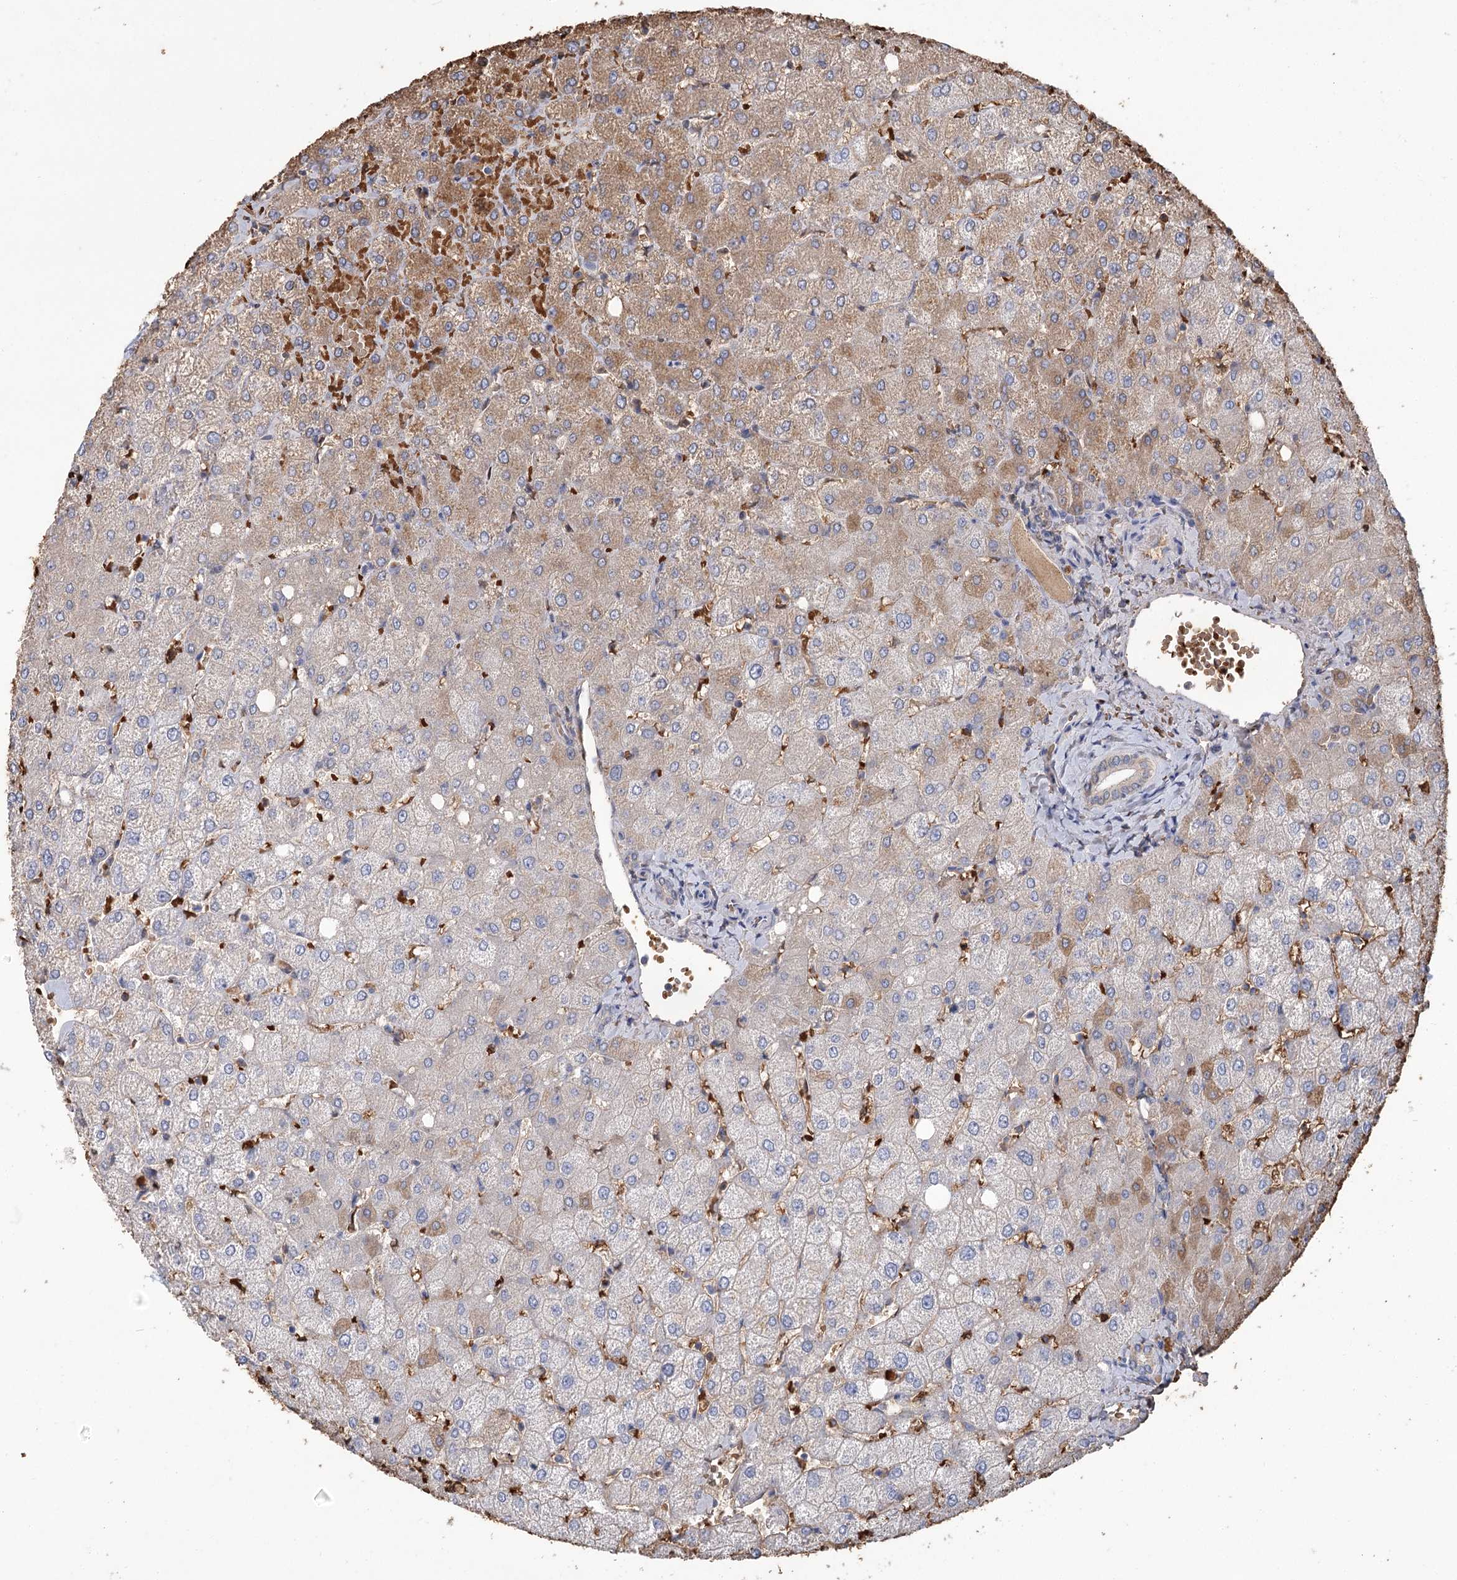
{"staining": {"intensity": "negative", "quantity": "none", "location": "none"}, "tissue": "liver", "cell_type": "Cholangiocytes", "image_type": "normal", "snomed": [{"axis": "morphology", "description": "Normal tissue, NOS"}, {"axis": "topography", "description": "Liver"}], "caption": "This is a image of IHC staining of normal liver, which shows no staining in cholangiocytes.", "gene": "HBA1", "patient": {"sex": "female", "age": 54}}